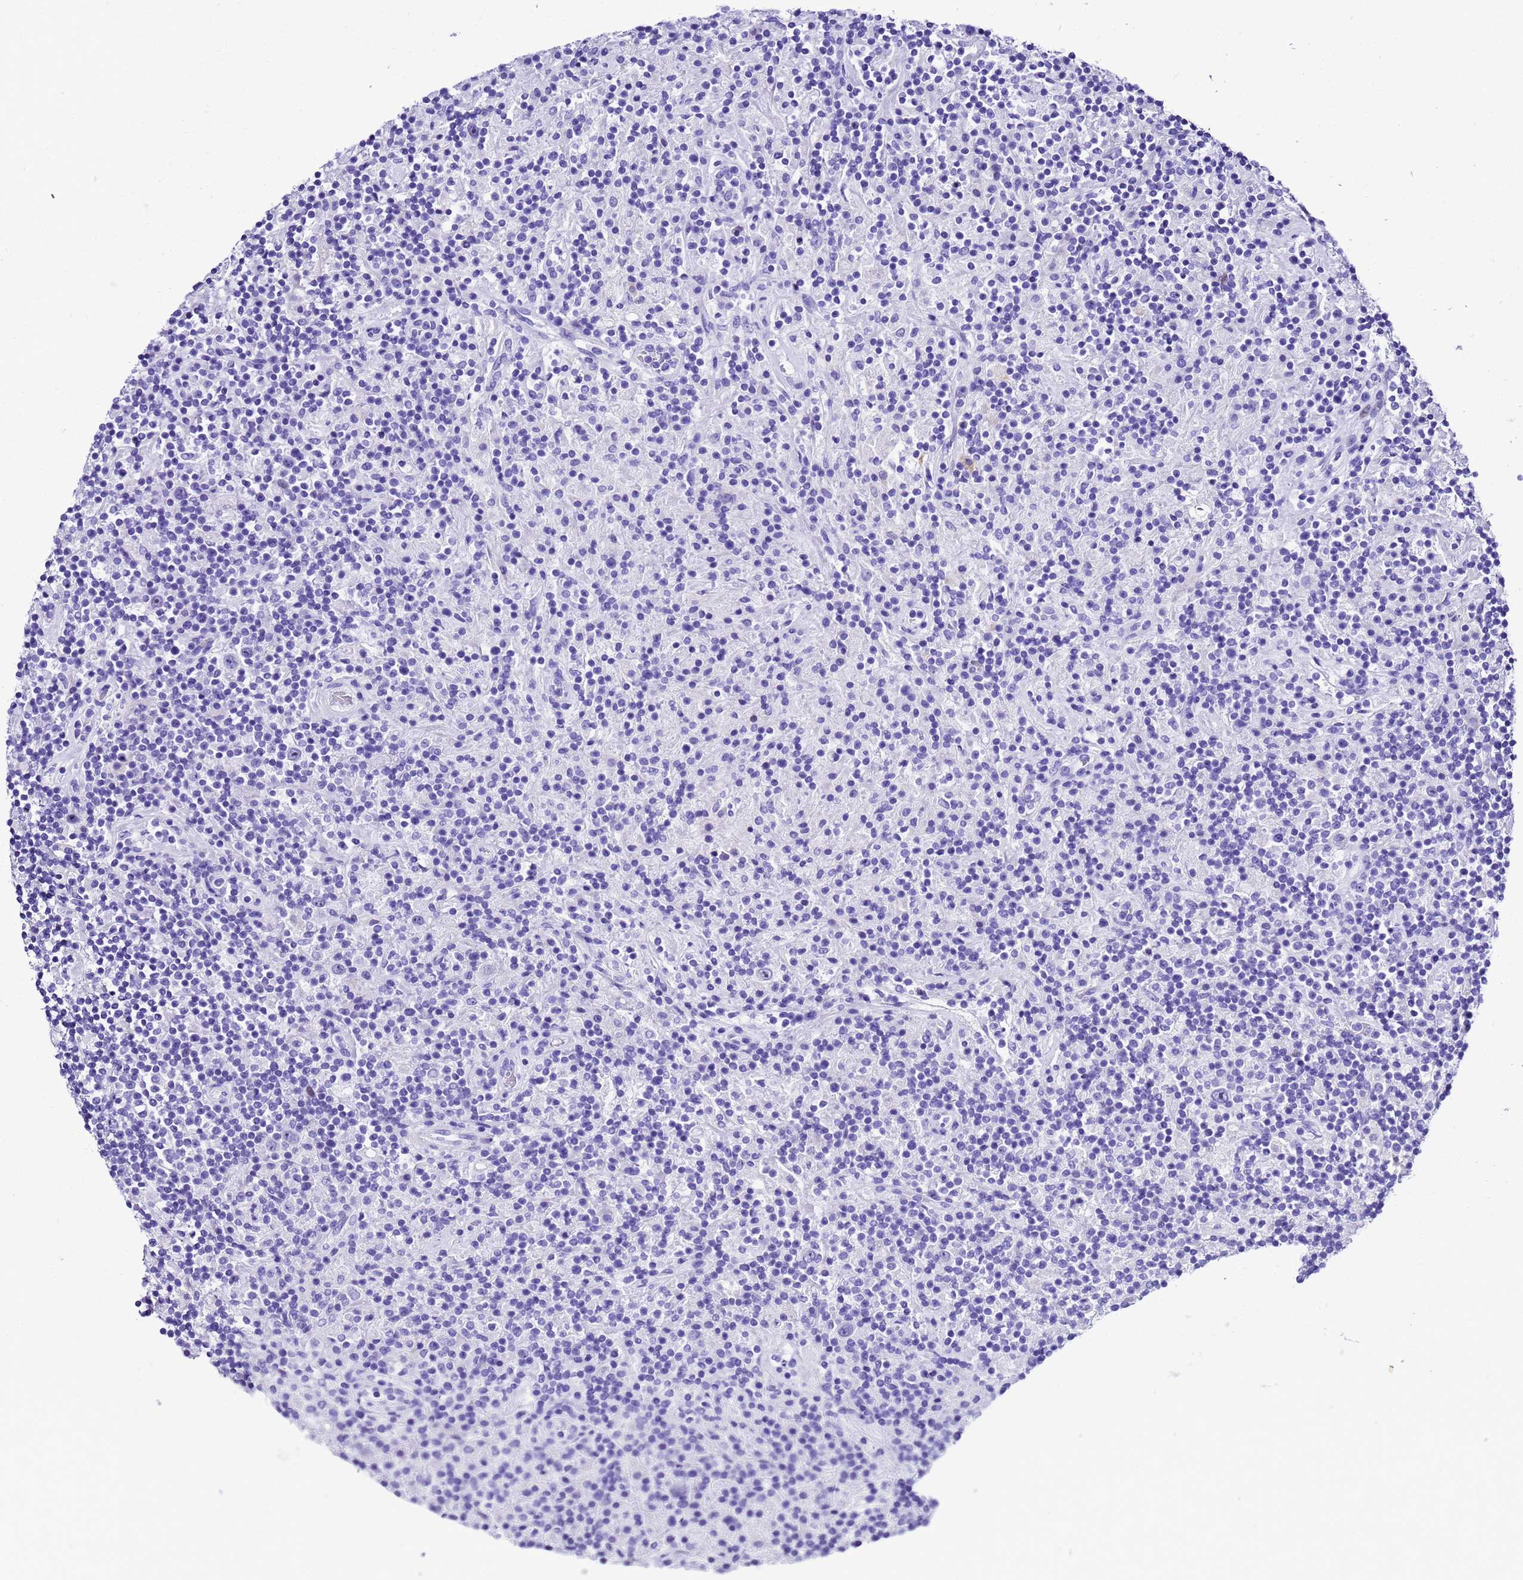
{"staining": {"intensity": "negative", "quantity": "none", "location": "none"}, "tissue": "lymphoma", "cell_type": "Tumor cells", "image_type": "cancer", "snomed": [{"axis": "morphology", "description": "Hodgkin's disease, NOS"}, {"axis": "topography", "description": "Lymph node"}], "caption": "Tumor cells show no significant protein positivity in Hodgkin's disease.", "gene": "UGT2B10", "patient": {"sex": "male", "age": 70}}